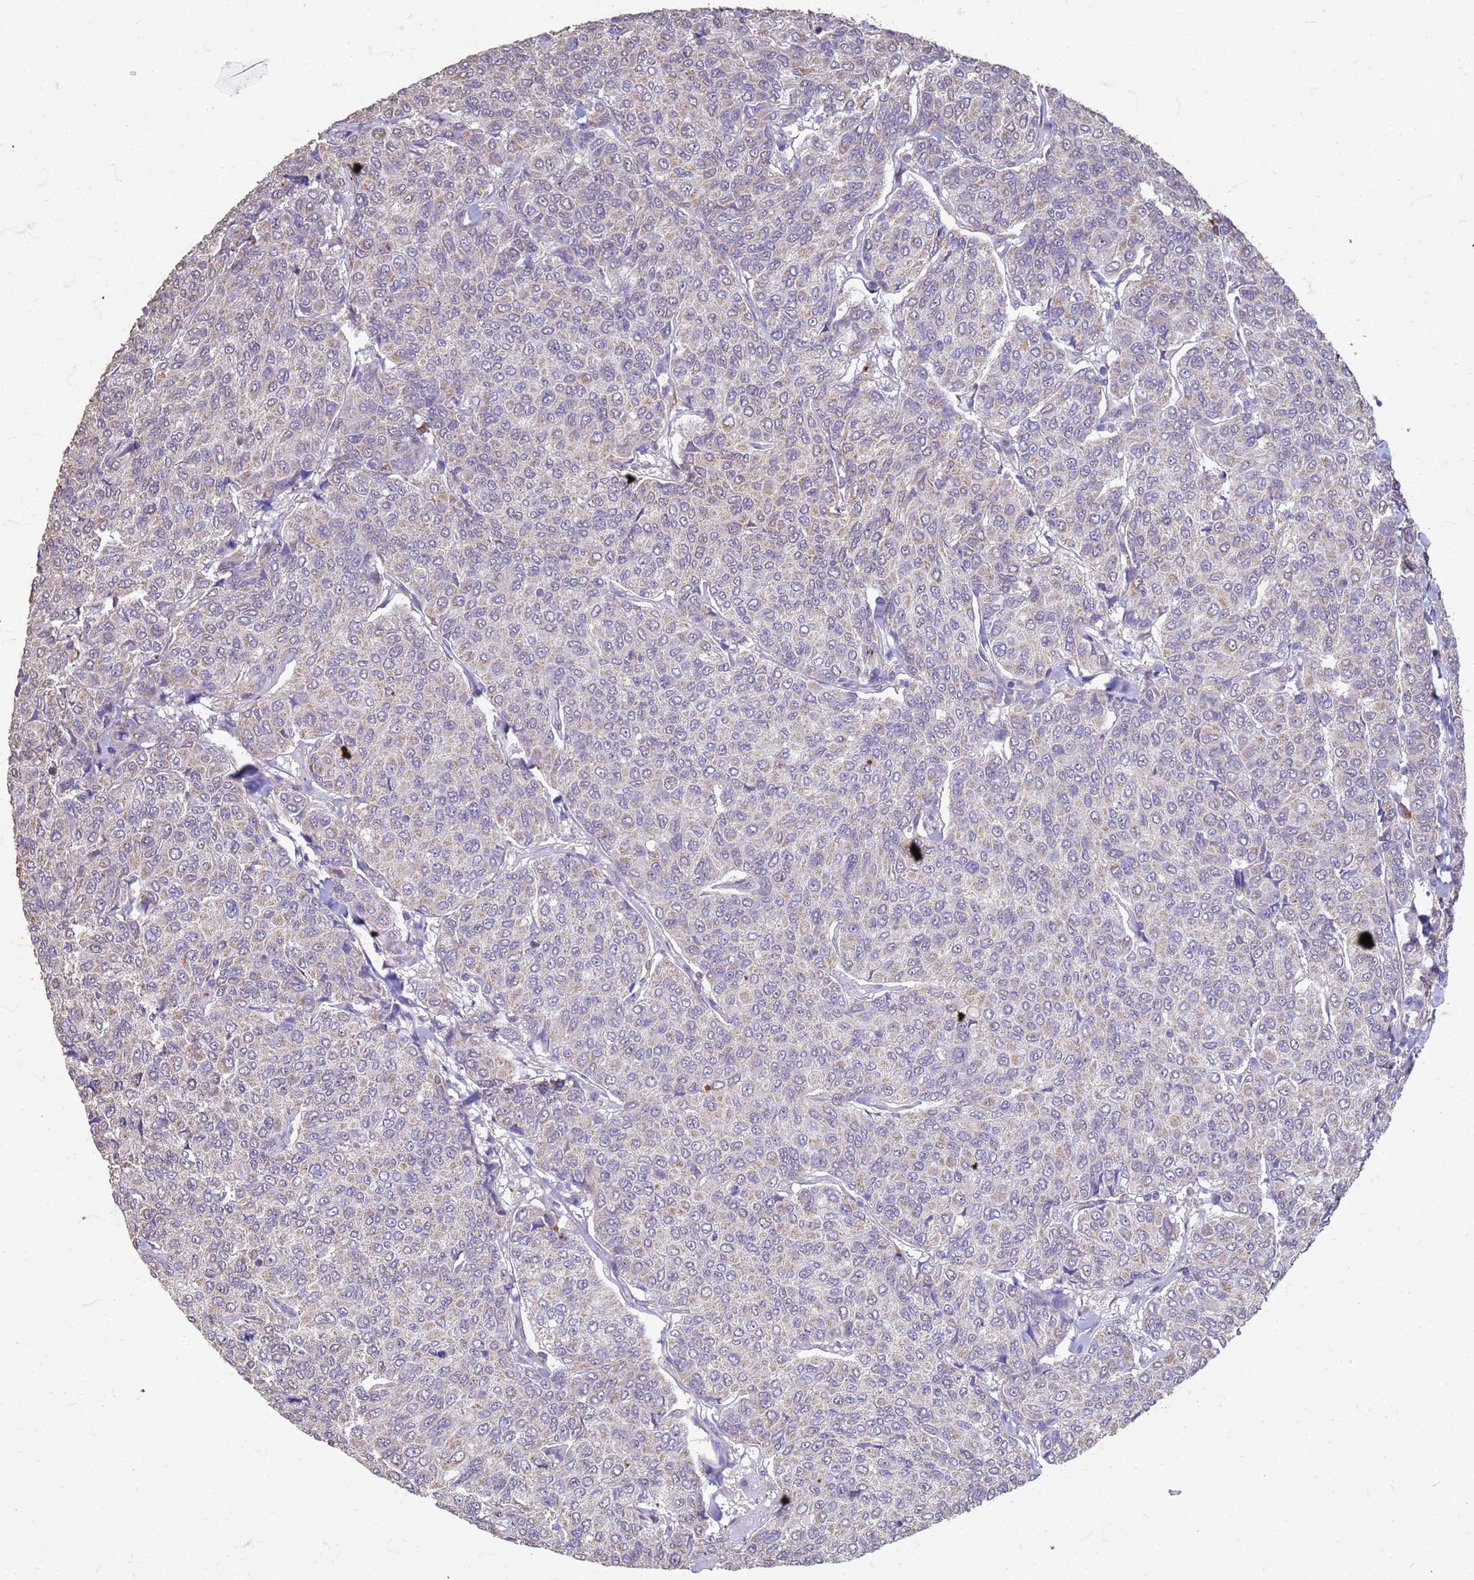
{"staining": {"intensity": "weak", "quantity": "<25%", "location": "cytoplasmic/membranous"}, "tissue": "breast cancer", "cell_type": "Tumor cells", "image_type": "cancer", "snomed": [{"axis": "morphology", "description": "Duct carcinoma"}, {"axis": "topography", "description": "Breast"}], "caption": "Immunohistochemistry (IHC) of human breast cancer (intraductal carcinoma) displays no positivity in tumor cells. (DAB (3,3'-diaminobenzidine) immunohistochemistry (IHC), high magnification).", "gene": "SLC25A15", "patient": {"sex": "female", "age": 55}}